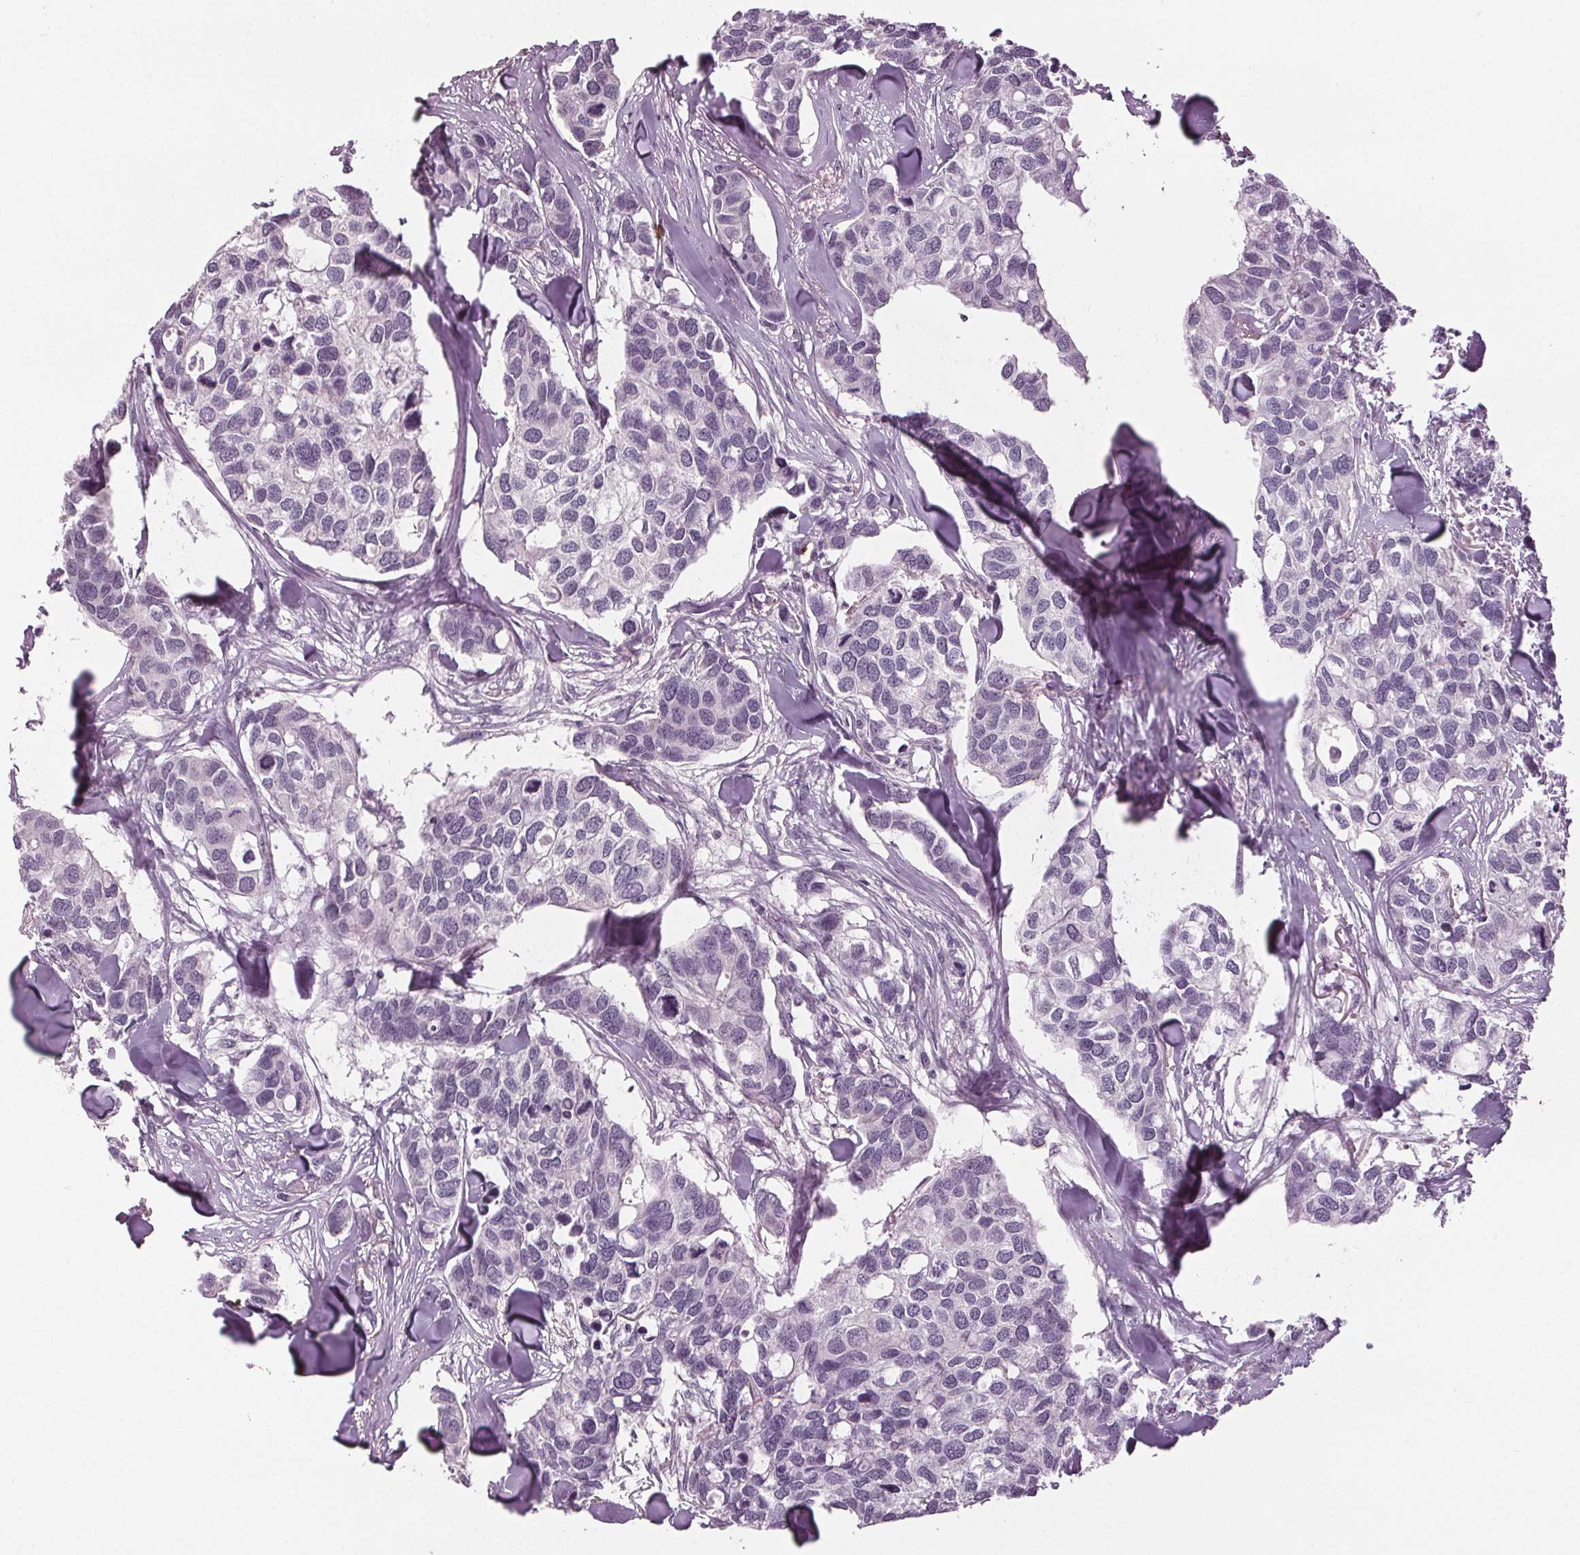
{"staining": {"intensity": "negative", "quantity": "none", "location": "none"}, "tissue": "breast cancer", "cell_type": "Tumor cells", "image_type": "cancer", "snomed": [{"axis": "morphology", "description": "Duct carcinoma"}, {"axis": "topography", "description": "Breast"}], "caption": "Infiltrating ductal carcinoma (breast) was stained to show a protein in brown. There is no significant staining in tumor cells.", "gene": "SLC4A1", "patient": {"sex": "female", "age": 83}}